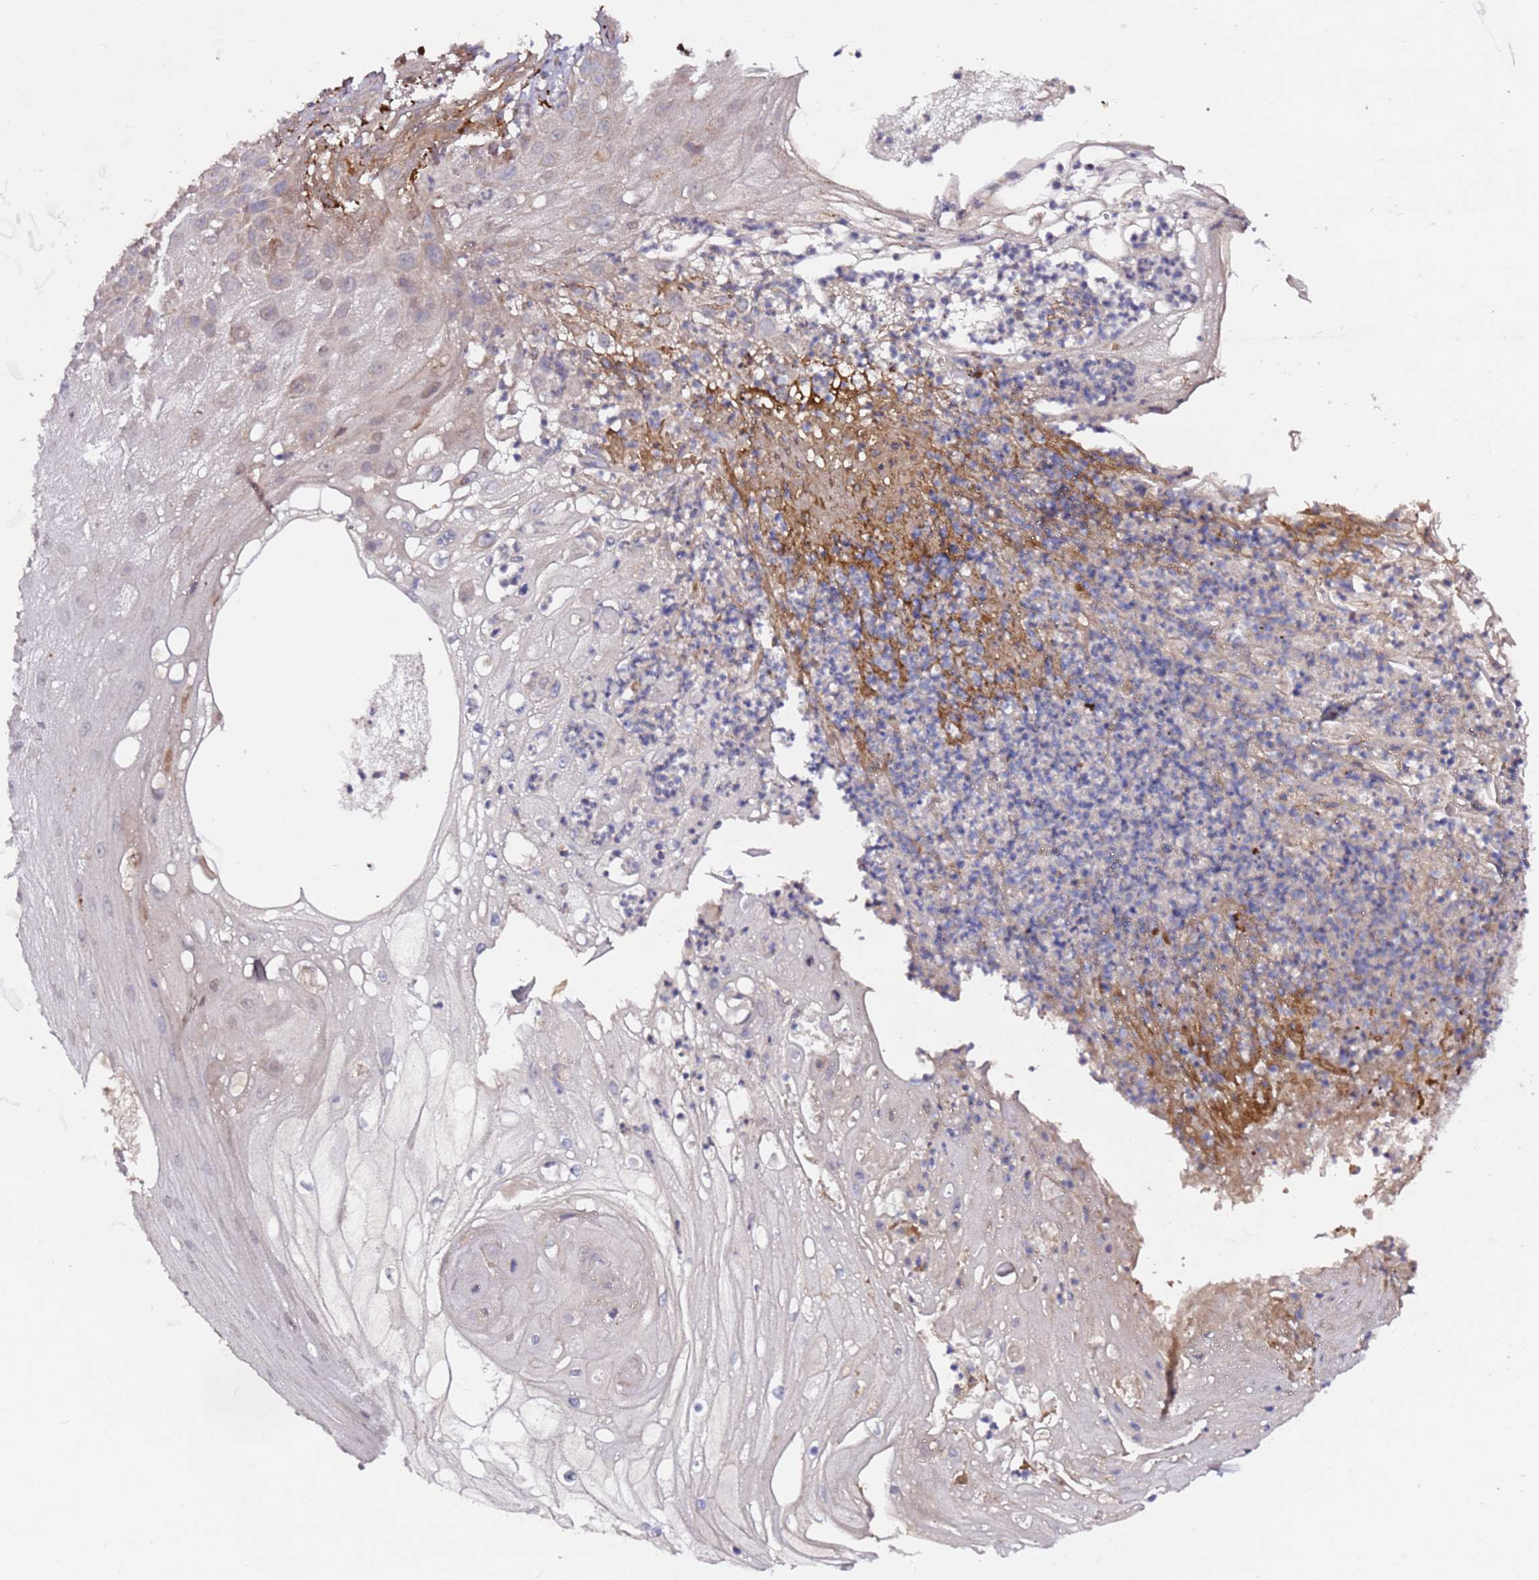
{"staining": {"intensity": "weak", "quantity": "<25%", "location": "cytoplasmic/membranous"}, "tissue": "skin cancer", "cell_type": "Tumor cells", "image_type": "cancer", "snomed": [{"axis": "morphology", "description": "Squamous cell carcinoma, NOS"}, {"axis": "topography", "description": "Skin"}], "caption": "This micrograph is of squamous cell carcinoma (skin) stained with immunohistochemistry to label a protein in brown with the nuclei are counter-stained blue. There is no expression in tumor cells. (DAB immunohistochemistry with hematoxylin counter stain).", "gene": "ALG11", "patient": {"sex": "male", "age": 70}}